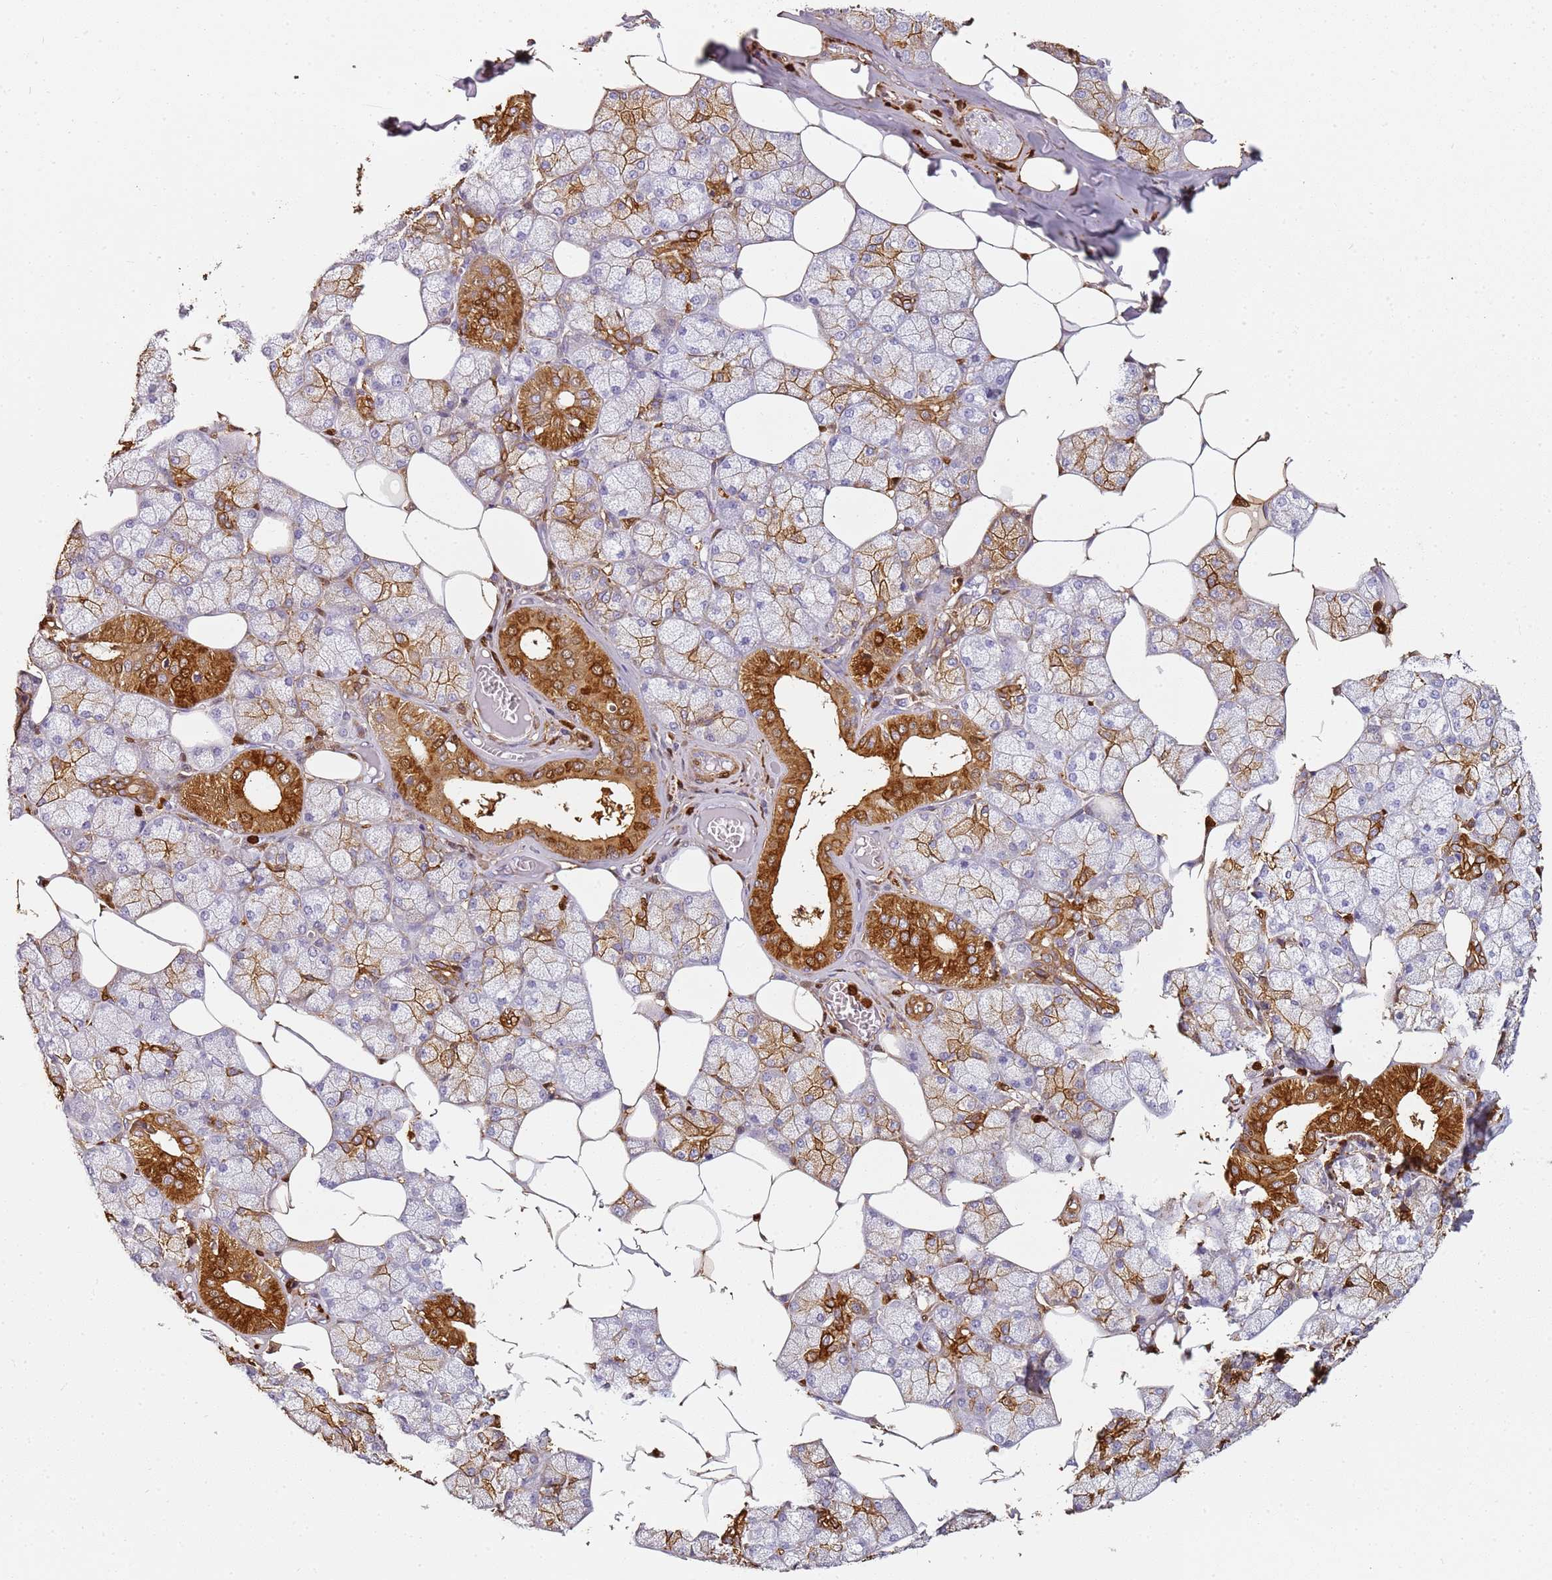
{"staining": {"intensity": "moderate", "quantity": "25%-75%", "location": "cytoplasmic/membranous"}, "tissue": "salivary gland", "cell_type": "Glandular cells", "image_type": "normal", "snomed": [{"axis": "morphology", "description": "Normal tissue, NOS"}, {"axis": "topography", "description": "Salivary gland"}], "caption": "This micrograph displays IHC staining of normal salivary gland, with medium moderate cytoplasmic/membranous positivity in approximately 25%-75% of glandular cells.", "gene": "S100A4", "patient": {"sex": "male", "age": 62}}